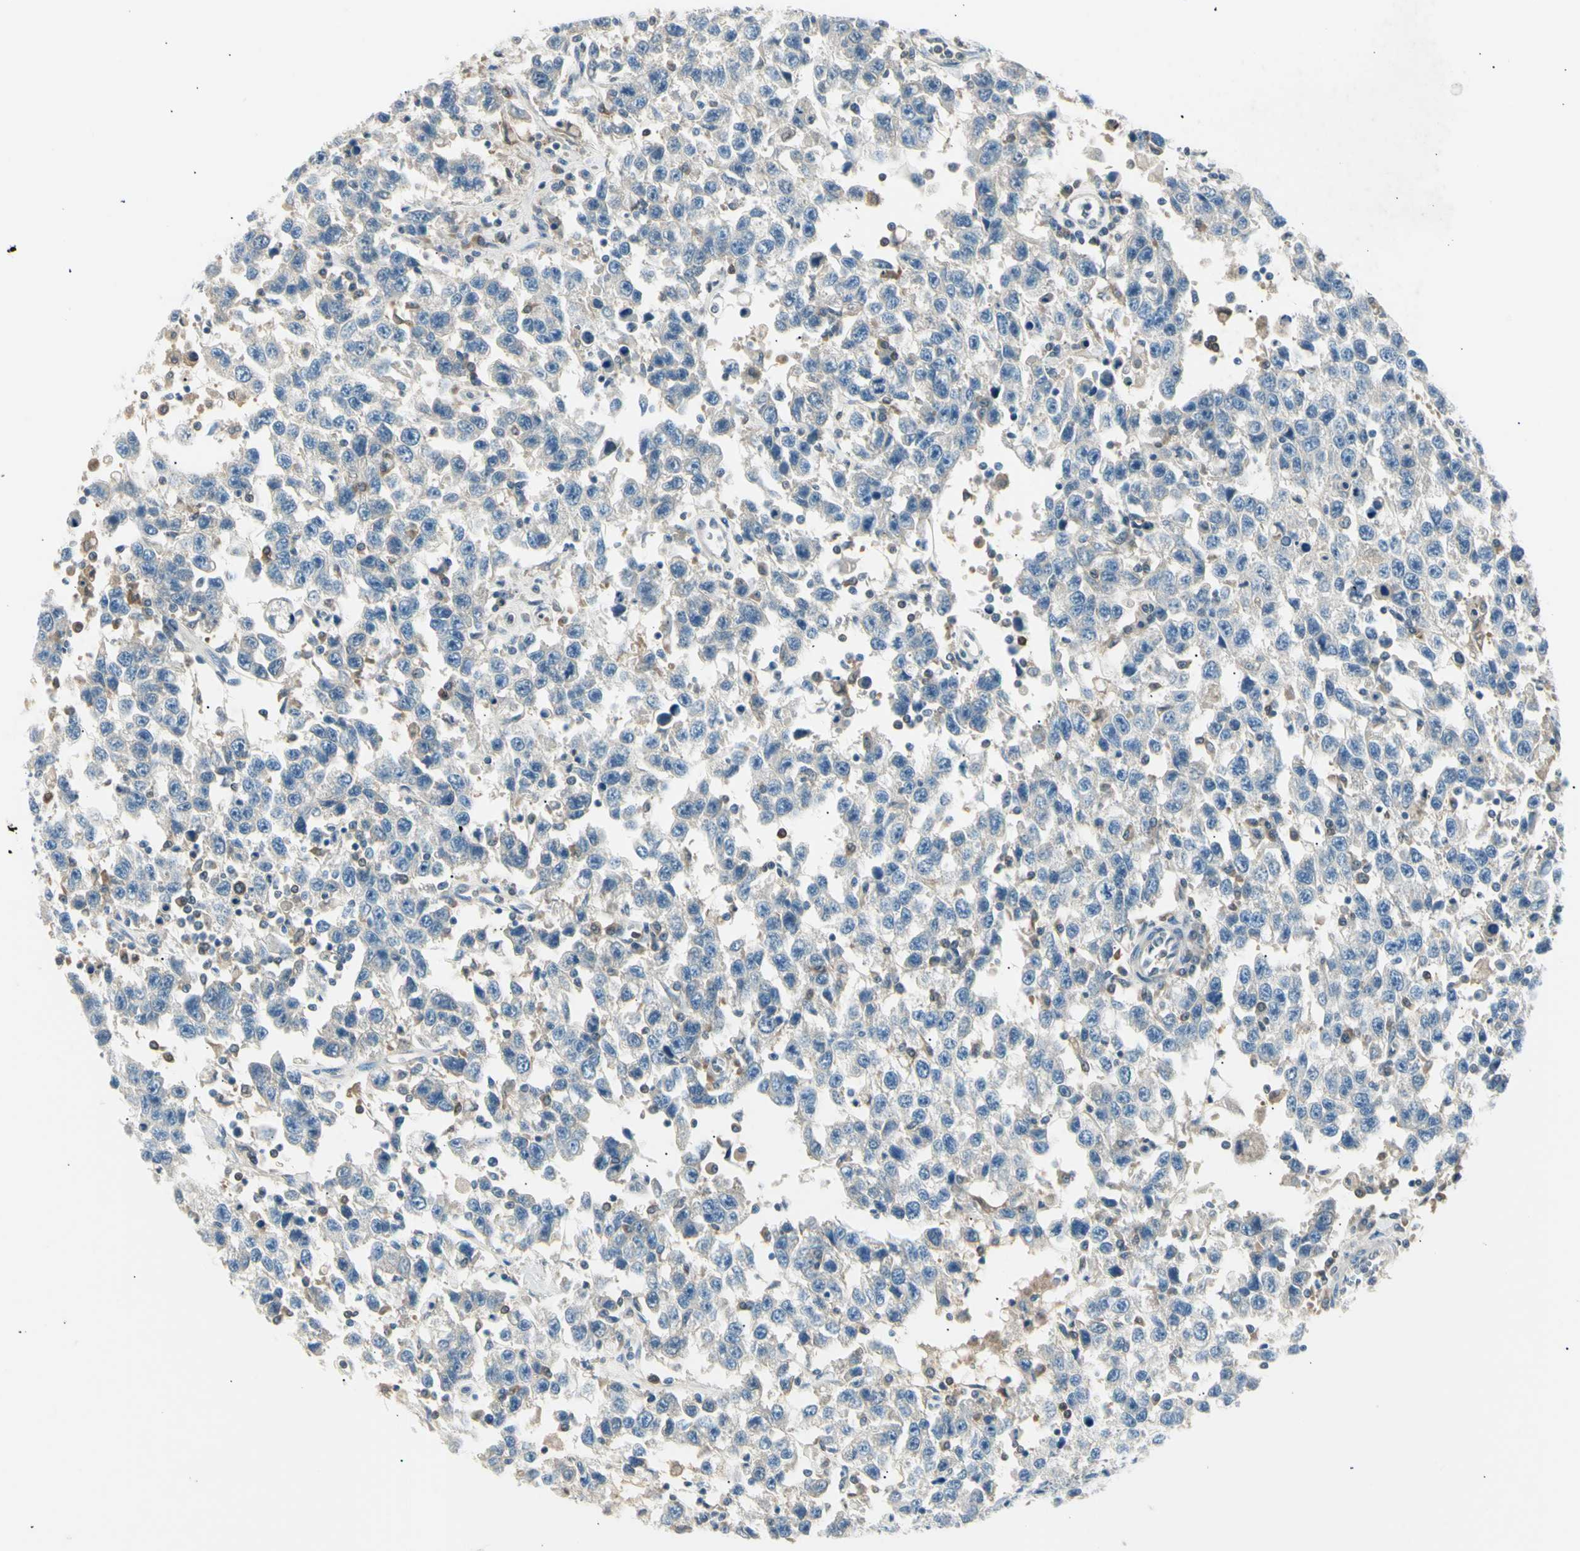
{"staining": {"intensity": "negative", "quantity": "none", "location": "none"}, "tissue": "testis cancer", "cell_type": "Tumor cells", "image_type": "cancer", "snomed": [{"axis": "morphology", "description": "Seminoma, NOS"}, {"axis": "topography", "description": "Testis"}], "caption": "Image shows no protein staining in tumor cells of seminoma (testis) tissue.", "gene": "LHPP", "patient": {"sex": "male", "age": 41}}